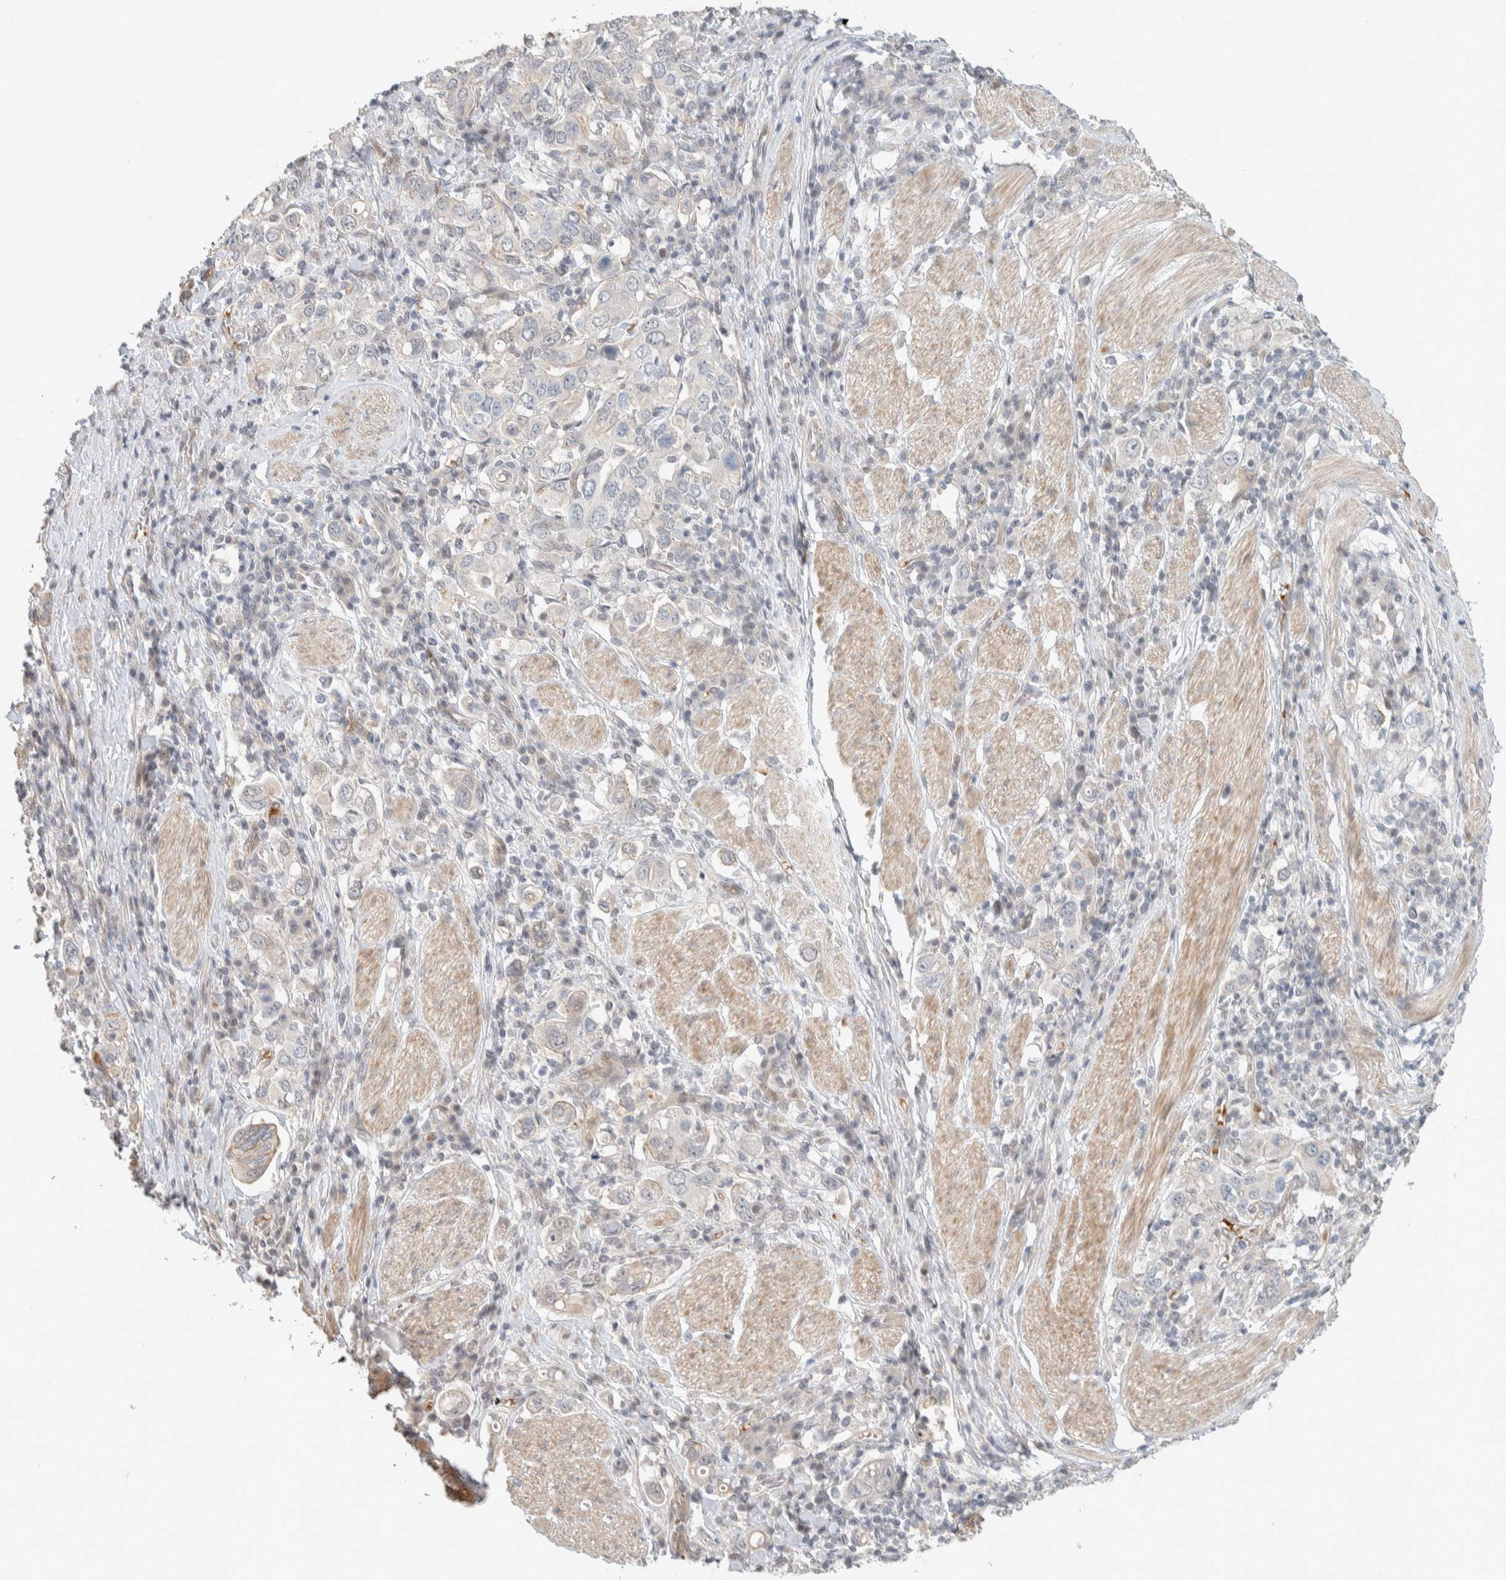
{"staining": {"intensity": "weak", "quantity": "<25%", "location": "cytoplasmic/membranous"}, "tissue": "stomach cancer", "cell_type": "Tumor cells", "image_type": "cancer", "snomed": [{"axis": "morphology", "description": "Adenocarcinoma, NOS"}, {"axis": "topography", "description": "Stomach, upper"}], "caption": "DAB immunohistochemical staining of stomach cancer demonstrates no significant positivity in tumor cells.", "gene": "ZBTB2", "patient": {"sex": "male", "age": 62}}